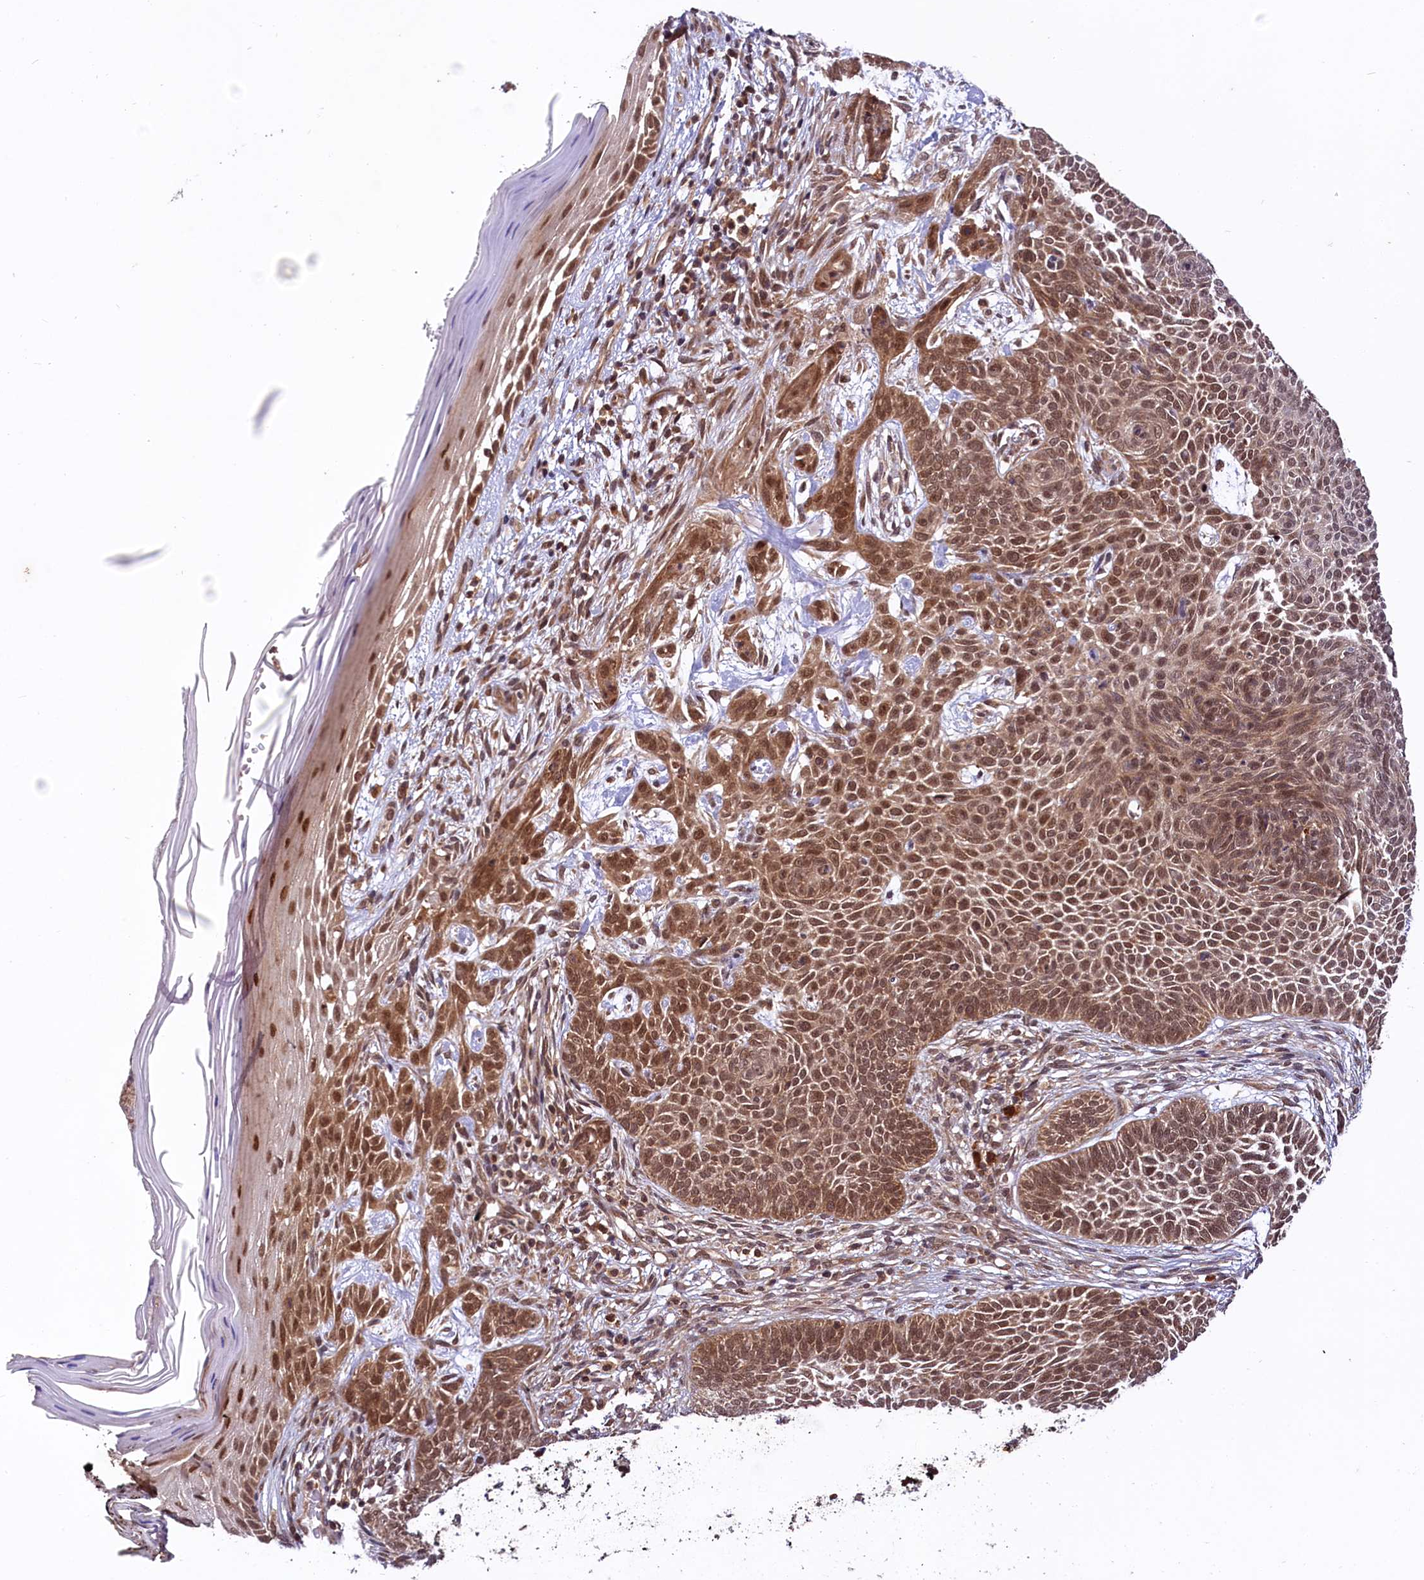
{"staining": {"intensity": "moderate", "quantity": ">75%", "location": "cytoplasmic/membranous,nuclear"}, "tissue": "skin cancer", "cell_type": "Tumor cells", "image_type": "cancer", "snomed": [{"axis": "morphology", "description": "Basal cell carcinoma"}, {"axis": "topography", "description": "Skin"}], "caption": "Protein expression analysis of human skin cancer reveals moderate cytoplasmic/membranous and nuclear staining in about >75% of tumor cells.", "gene": "UBE3A", "patient": {"sex": "male", "age": 85}}